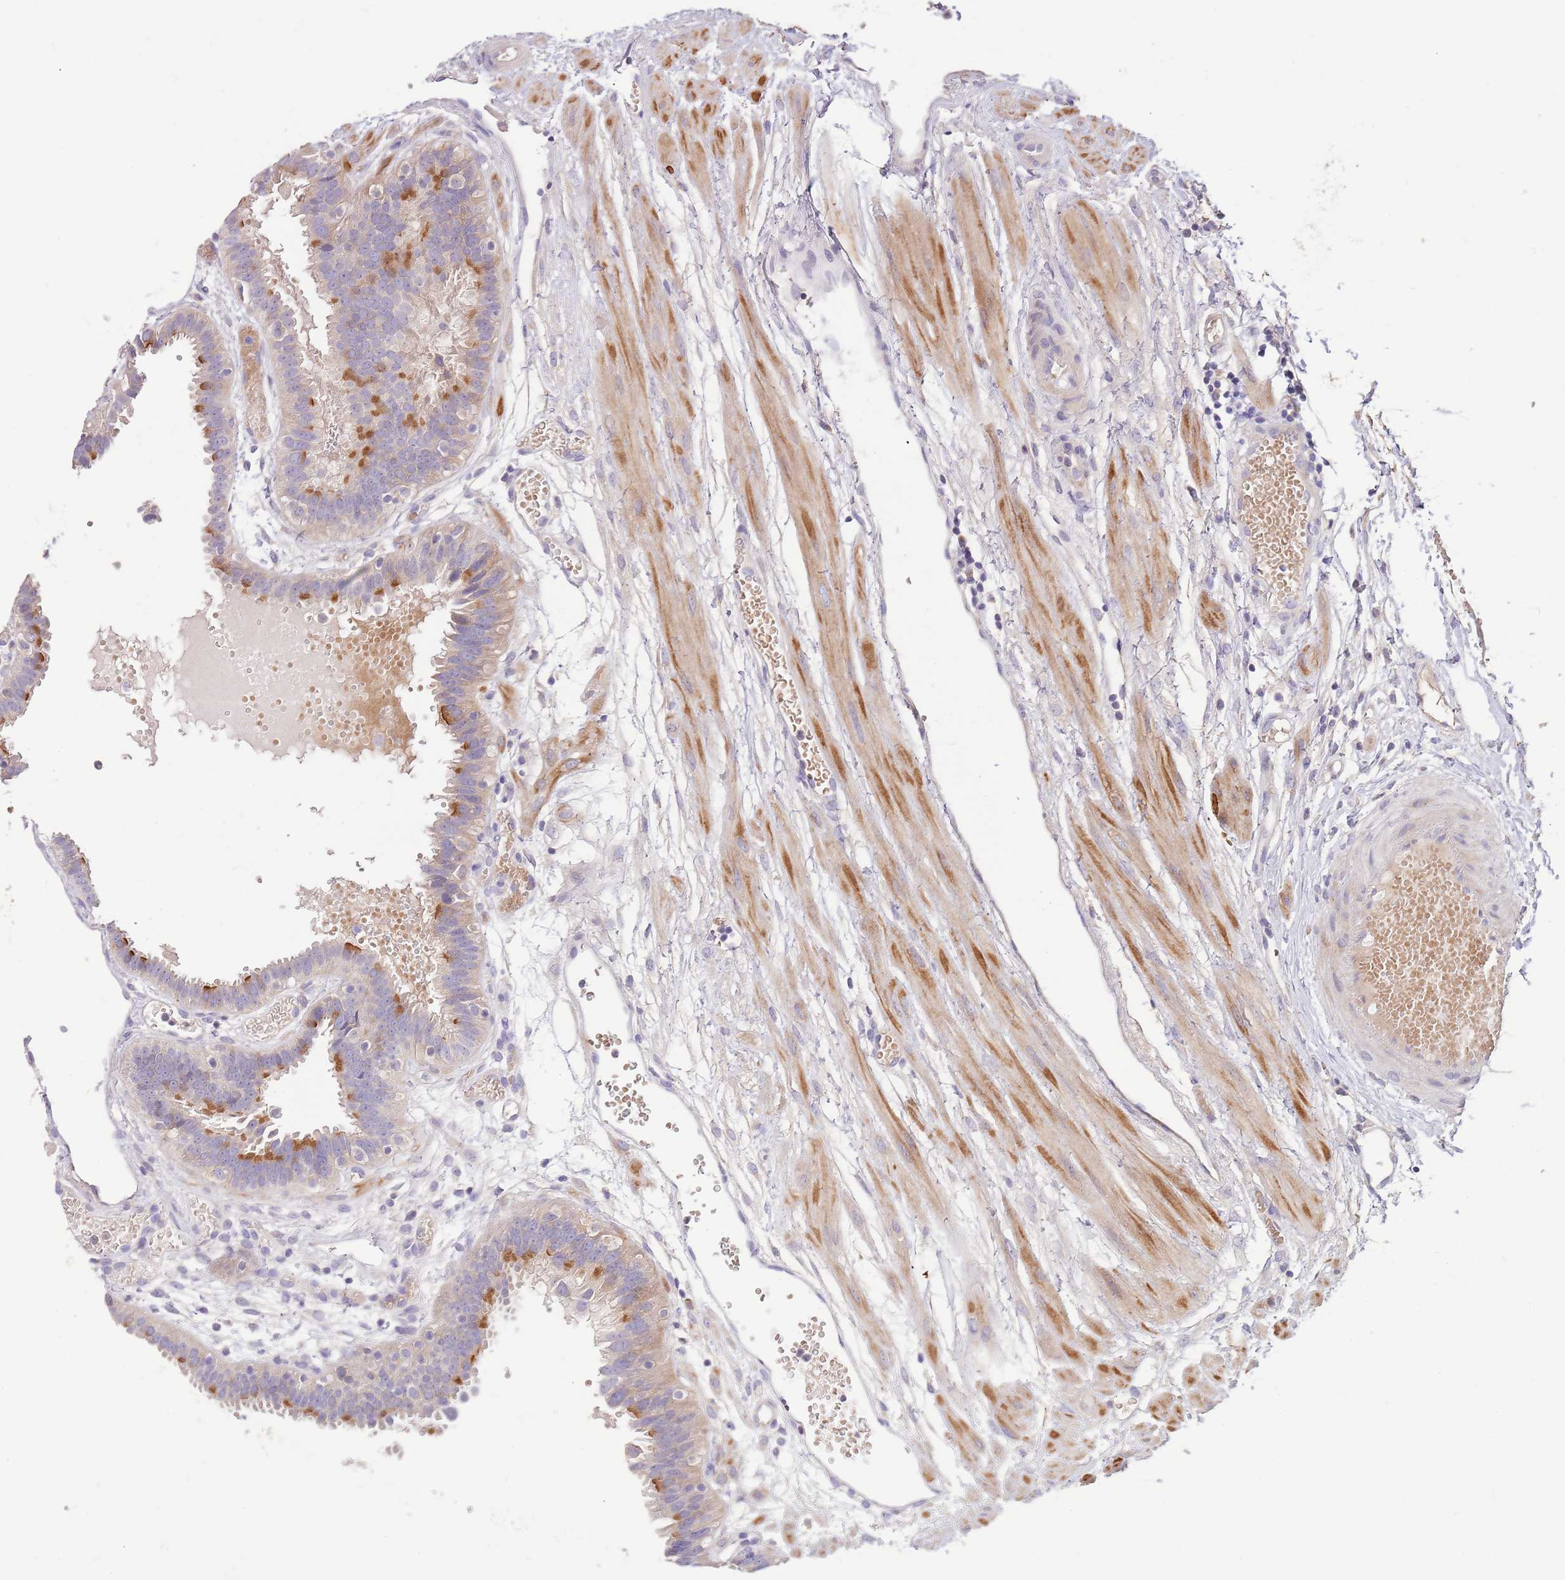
{"staining": {"intensity": "strong", "quantity": "25%-75%", "location": "cytoplasmic/membranous"}, "tissue": "fallopian tube", "cell_type": "Glandular cells", "image_type": "normal", "snomed": [{"axis": "morphology", "description": "Normal tissue, NOS"}, {"axis": "topography", "description": "Fallopian tube"}], "caption": "Immunohistochemistry (IHC) of unremarkable fallopian tube exhibits high levels of strong cytoplasmic/membranous expression in approximately 25%-75% of glandular cells. (brown staining indicates protein expression, while blue staining denotes nuclei).", "gene": "ZNF658", "patient": {"sex": "female", "age": 37}}